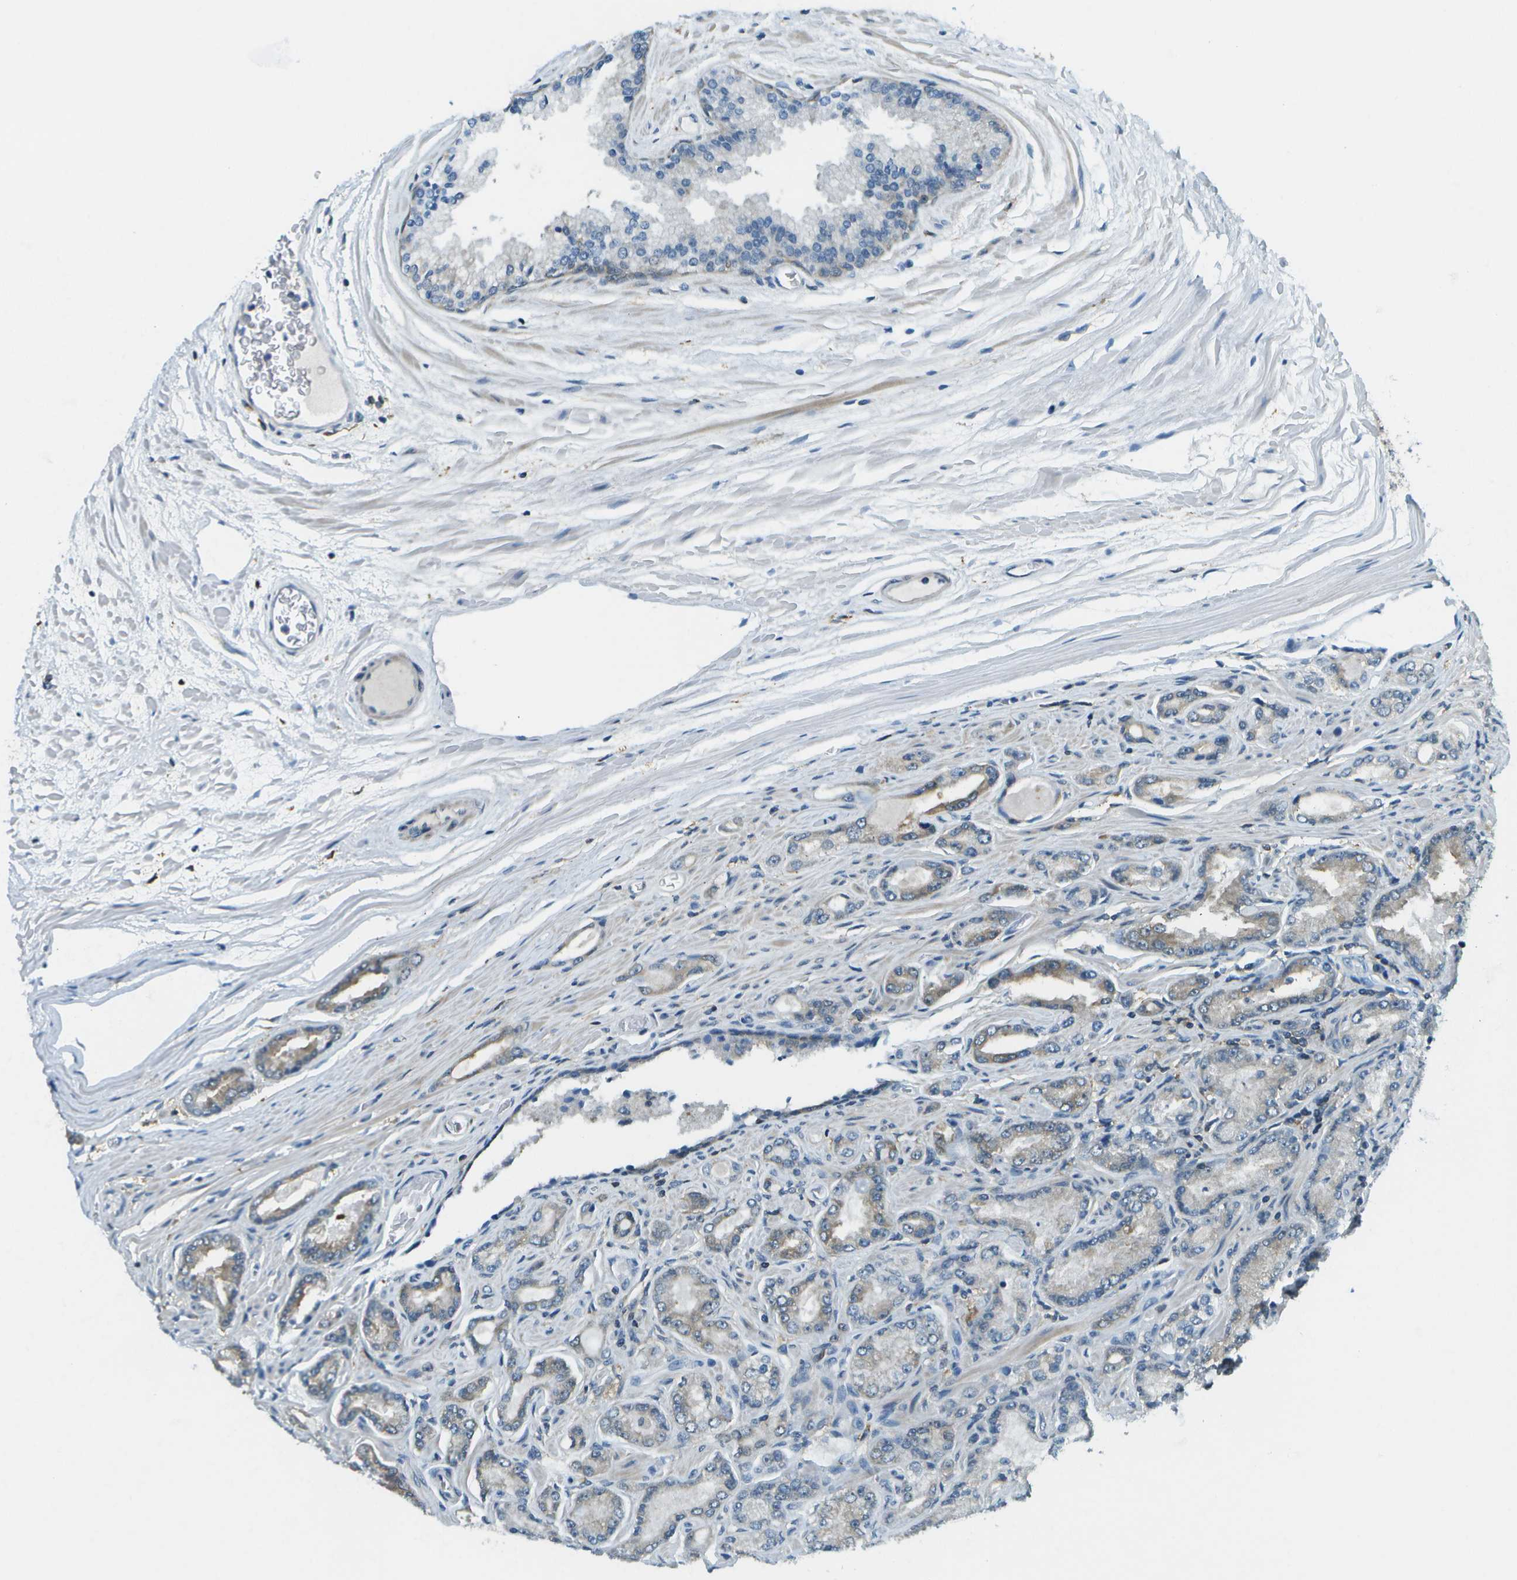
{"staining": {"intensity": "moderate", "quantity": "25%-75%", "location": "cytoplasmic/membranous"}, "tissue": "prostate cancer", "cell_type": "Tumor cells", "image_type": "cancer", "snomed": [{"axis": "morphology", "description": "Adenocarcinoma, High grade"}, {"axis": "topography", "description": "Prostate"}], "caption": "Immunohistochemistry histopathology image of neoplastic tissue: prostate adenocarcinoma (high-grade) stained using immunohistochemistry (IHC) displays medium levels of moderate protein expression localized specifically in the cytoplasmic/membranous of tumor cells, appearing as a cytoplasmic/membranous brown color.", "gene": "CDH23", "patient": {"sex": "male", "age": 65}}